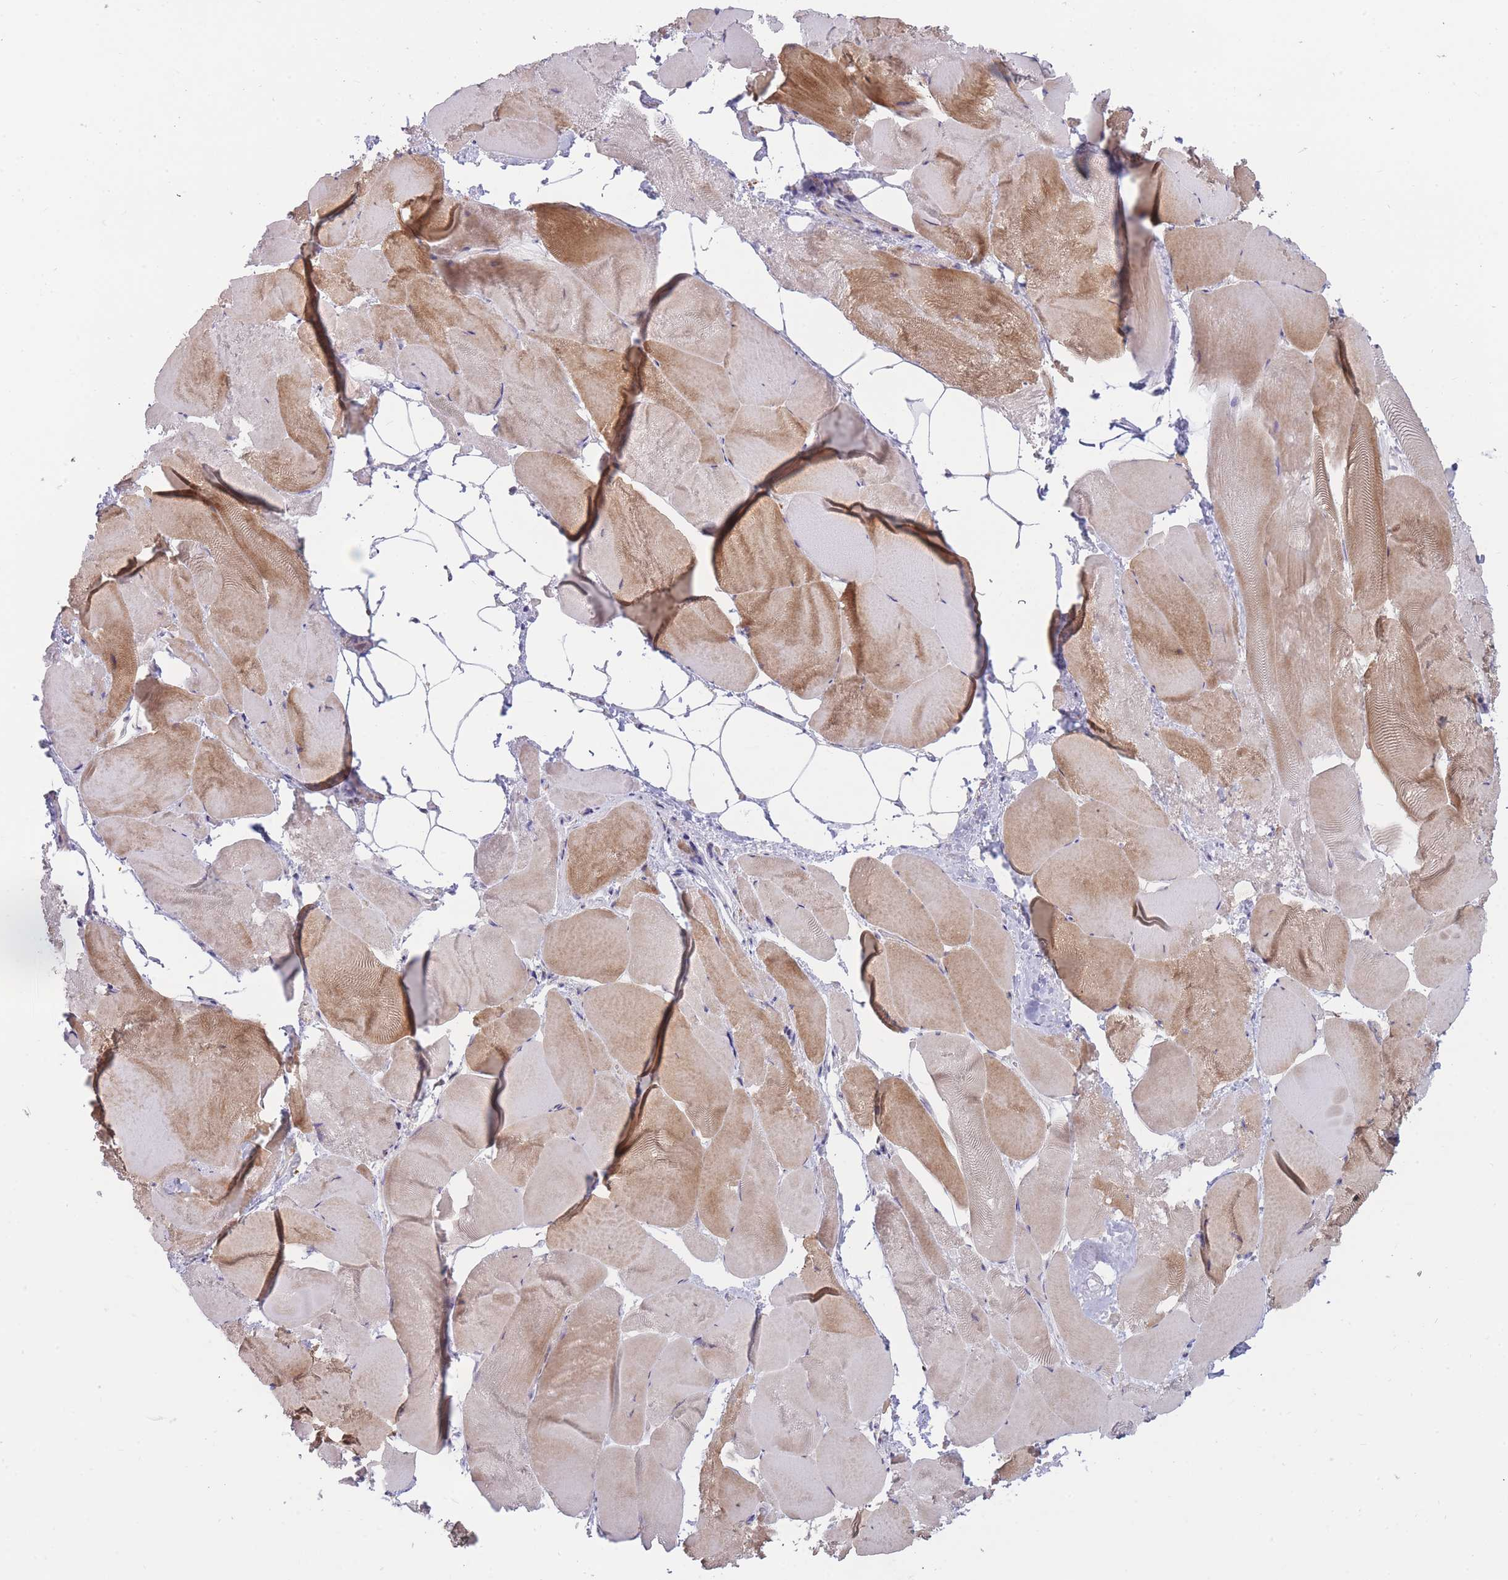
{"staining": {"intensity": "moderate", "quantity": "25%-75%", "location": "cytoplasmic/membranous"}, "tissue": "skeletal muscle", "cell_type": "Myocytes", "image_type": "normal", "snomed": [{"axis": "morphology", "description": "Normal tissue, NOS"}, {"axis": "topography", "description": "Skeletal muscle"}], "caption": "Immunohistochemical staining of unremarkable human skeletal muscle reveals 25%-75% levels of moderate cytoplasmic/membranous protein staining in approximately 25%-75% of myocytes.", "gene": "TRAPPC5", "patient": {"sex": "female", "age": 64}}